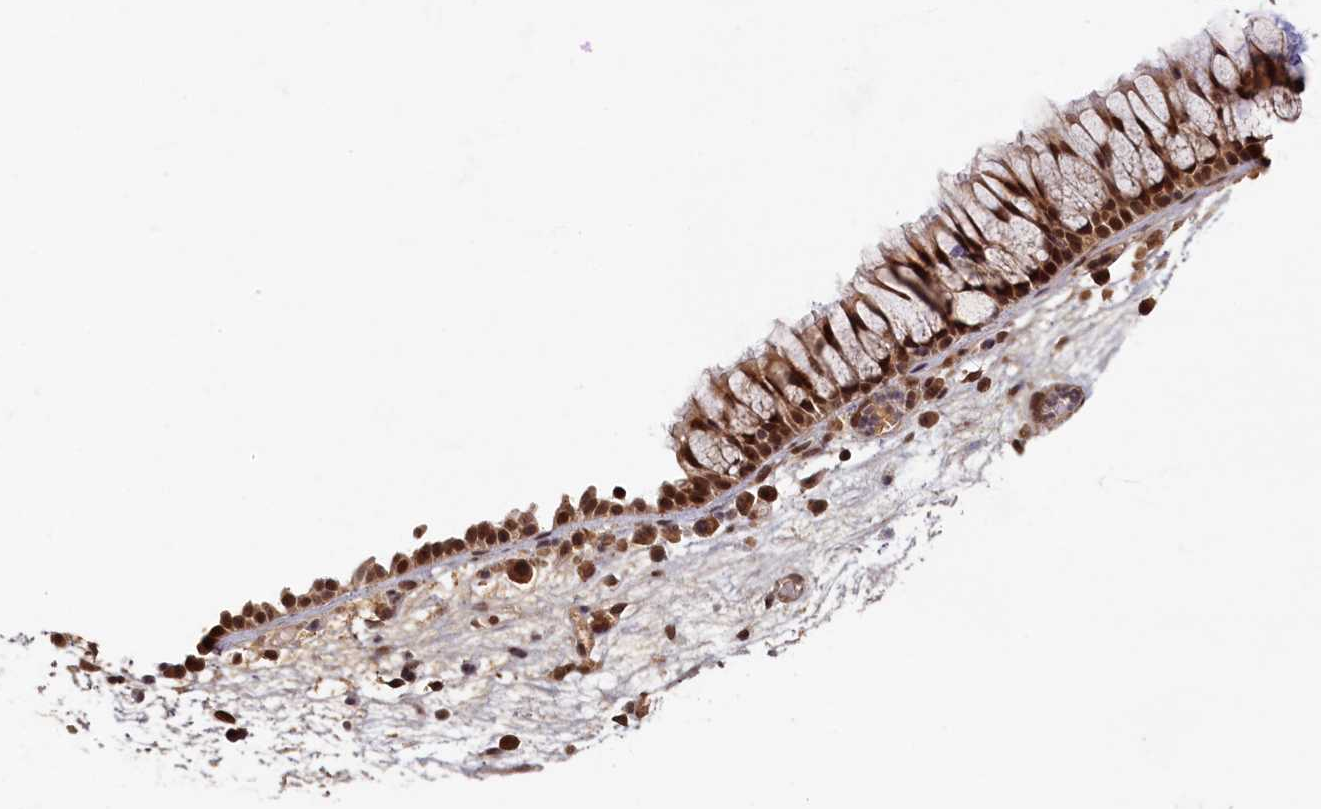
{"staining": {"intensity": "moderate", "quantity": ">75%", "location": "cytoplasmic/membranous,nuclear"}, "tissue": "nasopharynx", "cell_type": "Respiratory epithelial cells", "image_type": "normal", "snomed": [{"axis": "morphology", "description": "Normal tissue, NOS"}, {"axis": "morphology", "description": "Inflammation, NOS"}, {"axis": "morphology", "description": "Malignant melanoma, Metastatic site"}, {"axis": "topography", "description": "Nasopharynx"}], "caption": "IHC micrograph of benign nasopharynx: nasopharynx stained using immunohistochemistry reveals medium levels of moderate protein expression localized specifically in the cytoplasmic/membranous,nuclear of respiratory epithelial cells, appearing as a cytoplasmic/membranous,nuclear brown color.", "gene": "CKAP2L", "patient": {"sex": "male", "age": 70}}